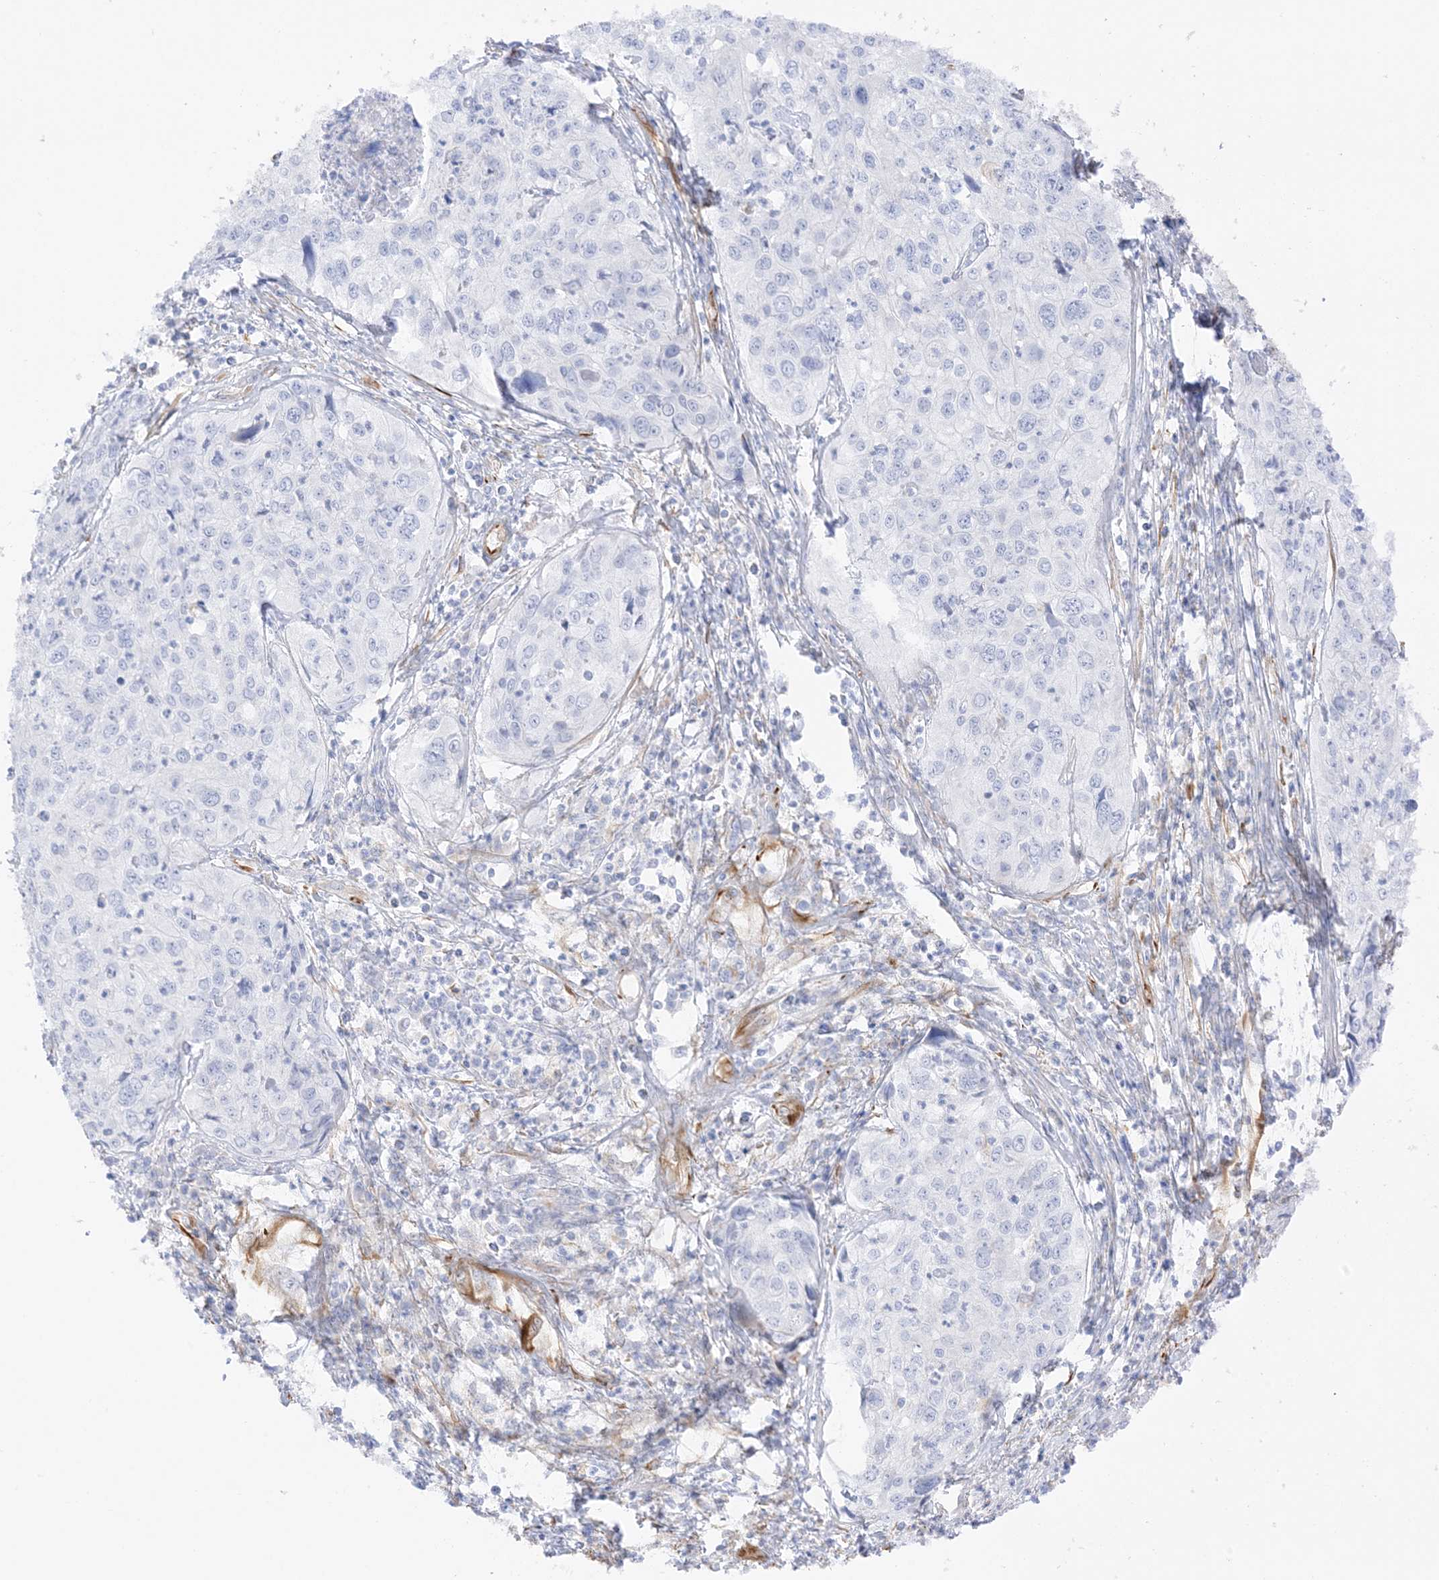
{"staining": {"intensity": "negative", "quantity": "none", "location": "none"}, "tissue": "cervical cancer", "cell_type": "Tumor cells", "image_type": "cancer", "snomed": [{"axis": "morphology", "description": "Squamous cell carcinoma, NOS"}, {"axis": "topography", "description": "Cervix"}], "caption": "Human cervical cancer (squamous cell carcinoma) stained for a protein using IHC shows no staining in tumor cells.", "gene": "PID1", "patient": {"sex": "female", "age": 31}}